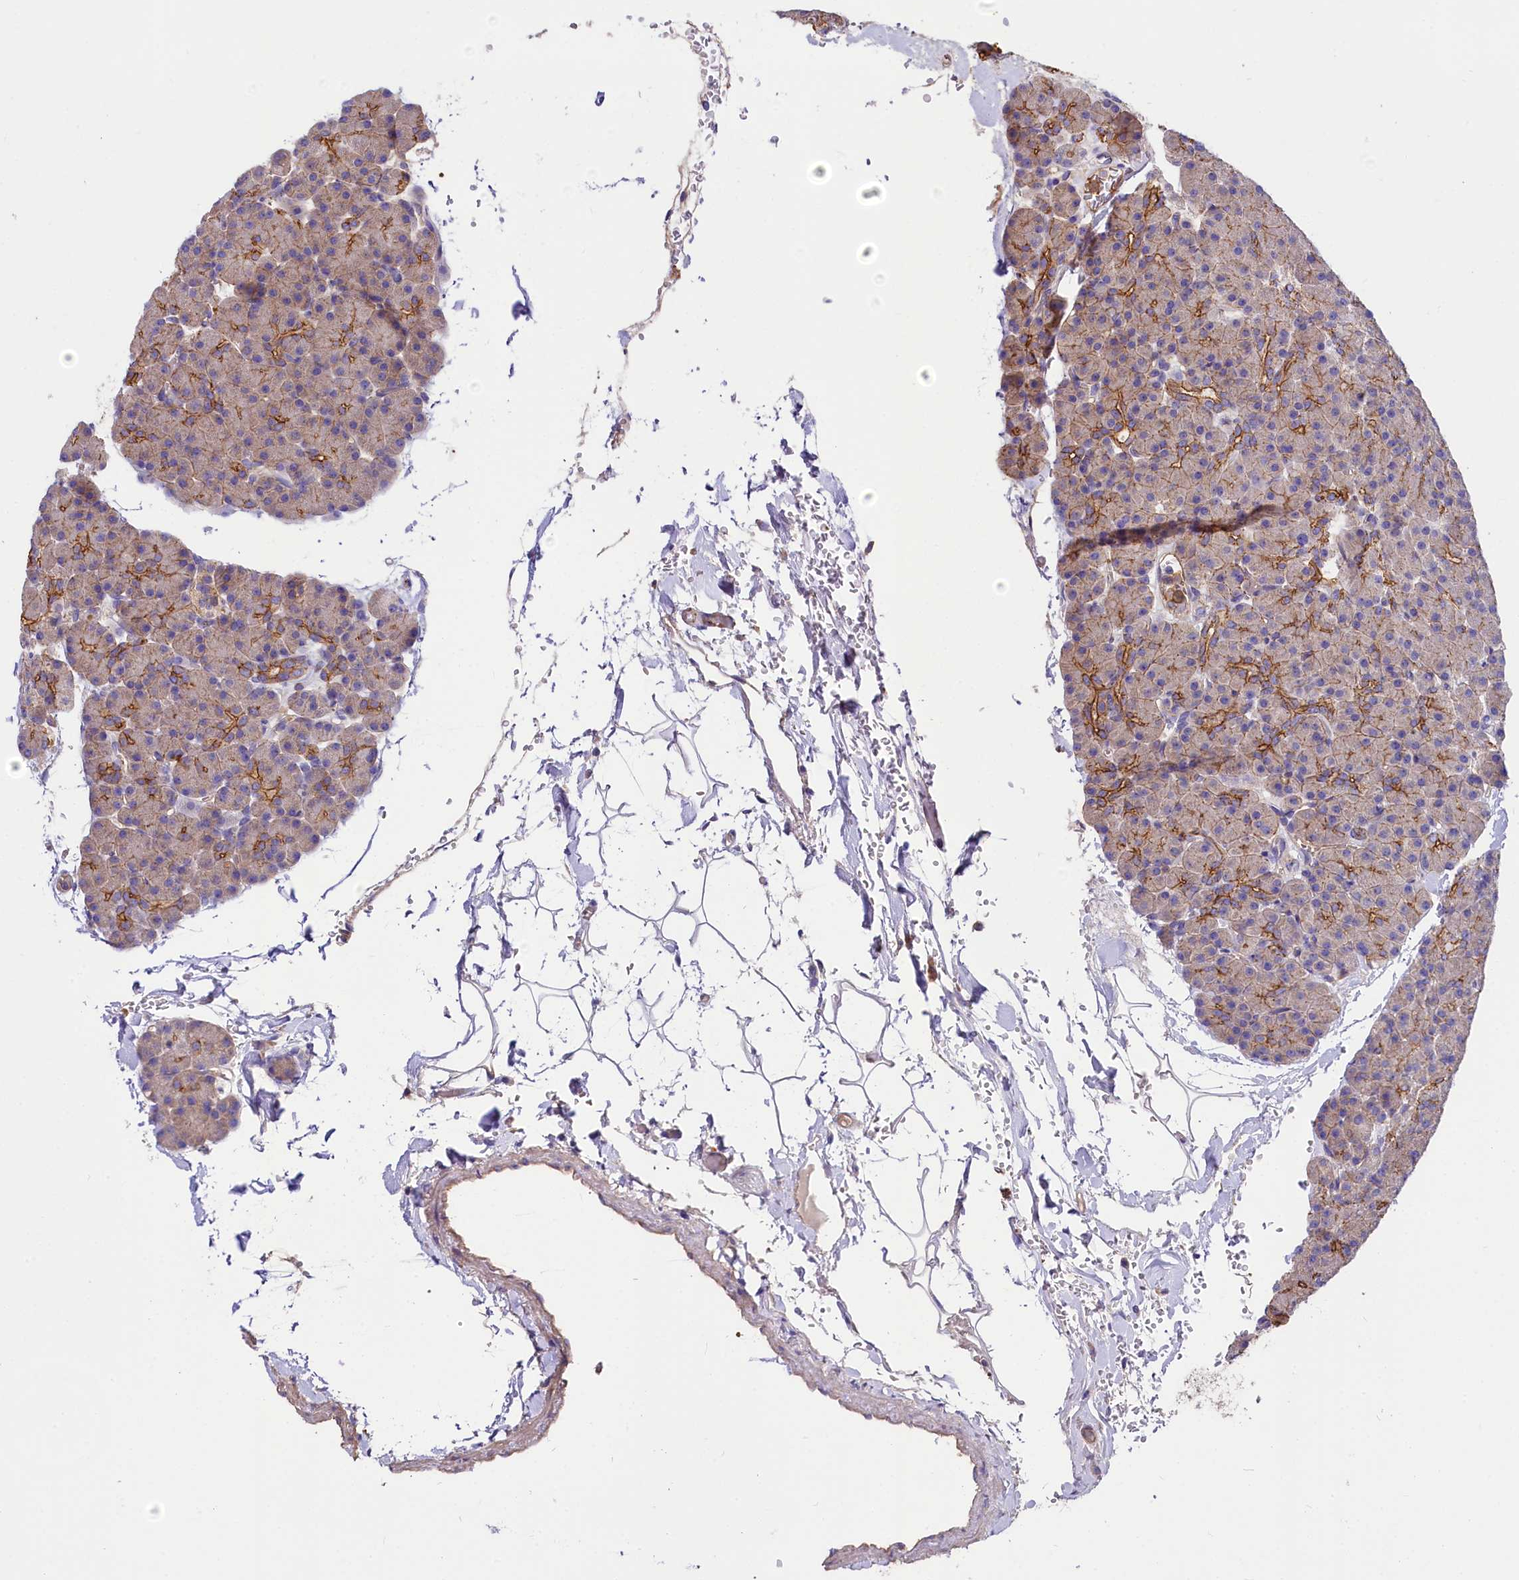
{"staining": {"intensity": "moderate", "quantity": "25%-75%", "location": "cytoplasmic/membranous"}, "tissue": "pancreas", "cell_type": "Exocrine glandular cells", "image_type": "normal", "snomed": [{"axis": "morphology", "description": "Normal tissue, NOS"}, {"axis": "topography", "description": "Pancreas"}], "caption": "IHC image of normal pancreas: human pancreas stained using IHC exhibits medium levels of moderate protein expression localized specifically in the cytoplasmic/membranous of exocrine glandular cells, appearing as a cytoplasmic/membranous brown color.", "gene": "FCHSD2", "patient": {"sex": "female", "age": 43}}